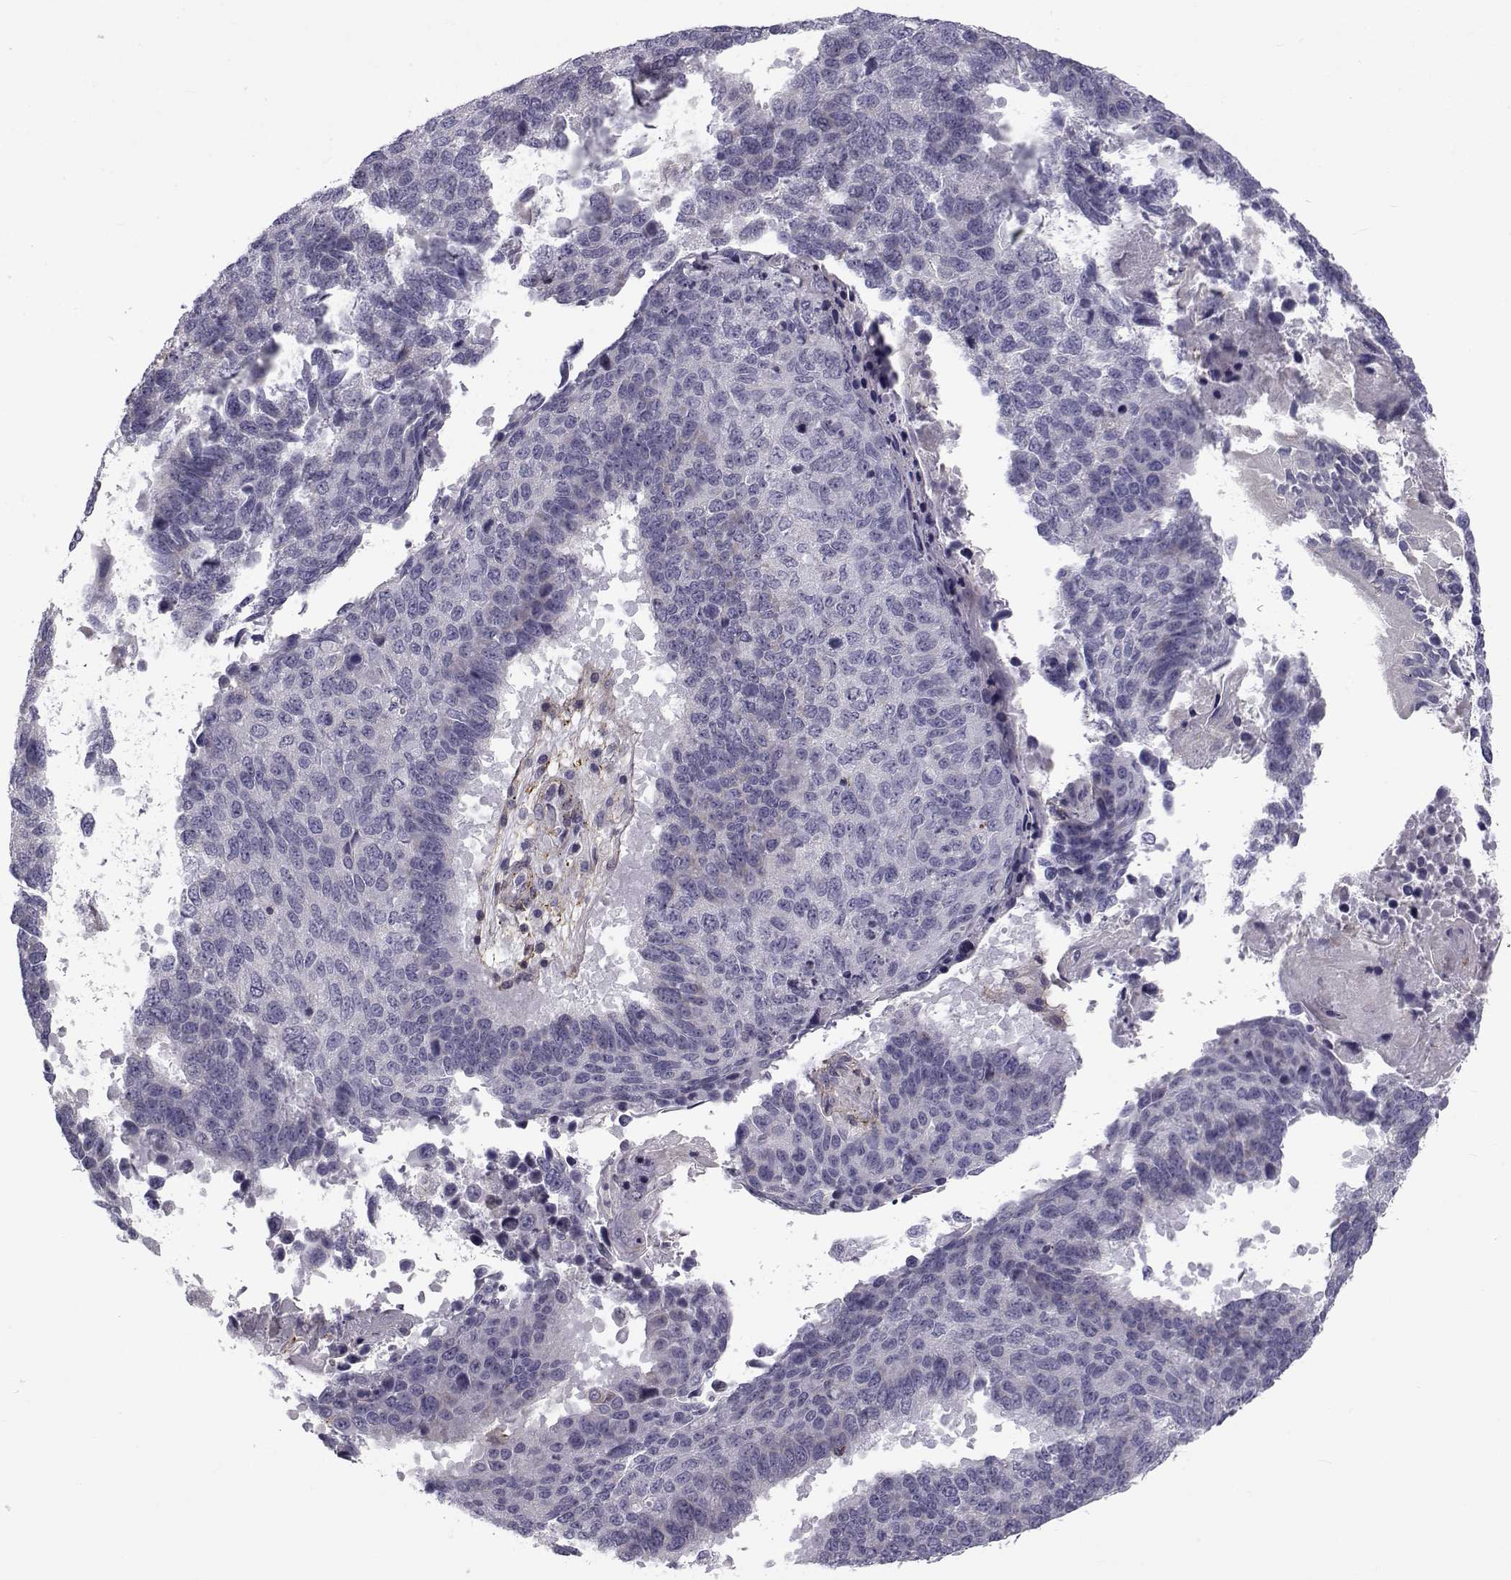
{"staining": {"intensity": "negative", "quantity": "none", "location": "none"}, "tissue": "lung cancer", "cell_type": "Tumor cells", "image_type": "cancer", "snomed": [{"axis": "morphology", "description": "Squamous cell carcinoma, NOS"}, {"axis": "topography", "description": "Lung"}], "caption": "Immunohistochemistry (IHC) photomicrograph of neoplastic tissue: lung squamous cell carcinoma stained with DAB exhibits no significant protein expression in tumor cells.", "gene": "LRRC27", "patient": {"sex": "male", "age": 73}}